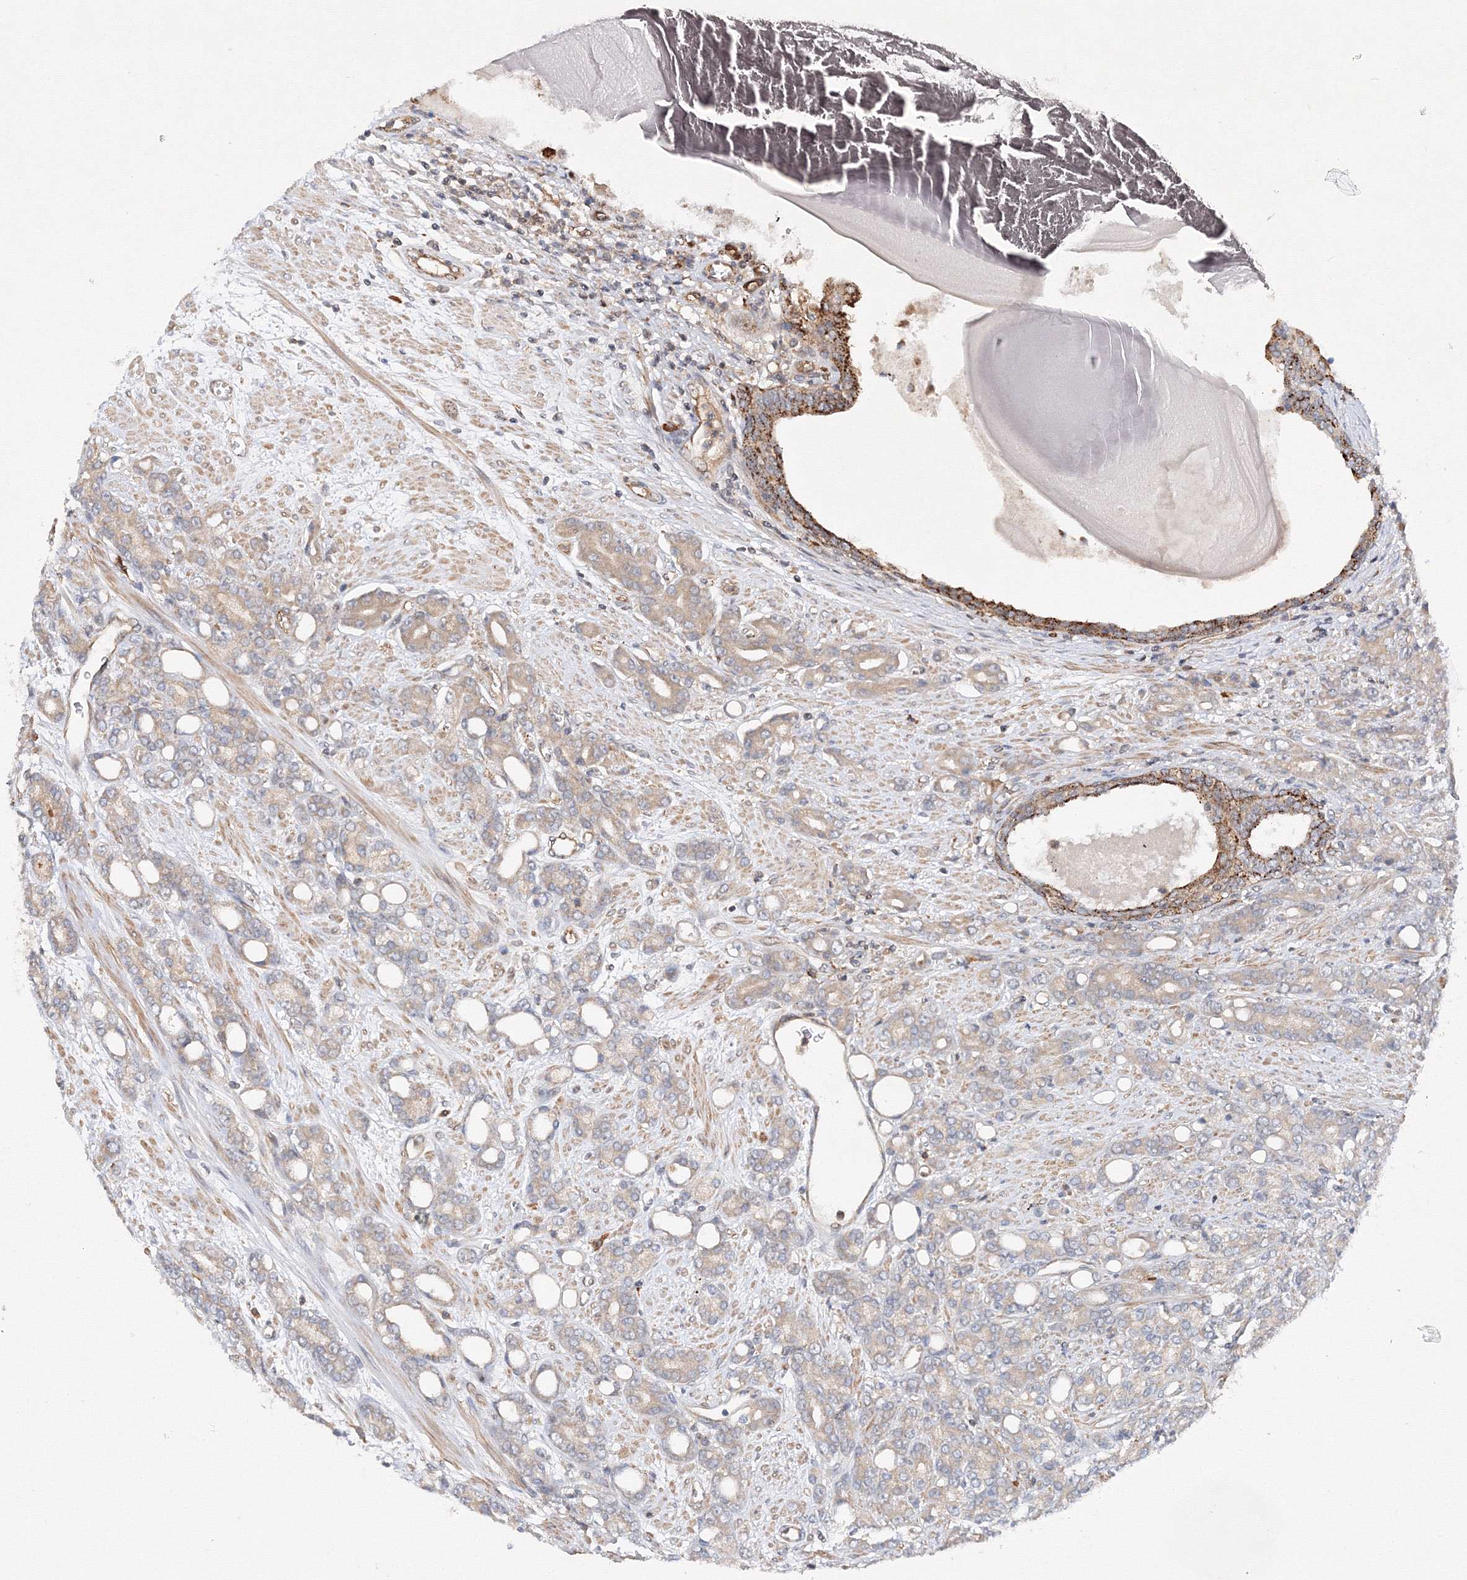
{"staining": {"intensity": "negative", "quantity": "none", "location": "none"}, "tissue": "prostate cancer", "cell_type": "Tumor cells", "image_type": "cancer", "snomed": [{"axis": "morphology", "description": "Adenocarcinoma, High grade"}, {"axis": "topography", "description": "Prostate"}], "caption": "Histopathology image shows no protein positivity in tumor cells of high-grade adenocarcinoma (prostate) tissue.", "gene": "DCTD", "patient": {"sex": "male", "age": 62}}